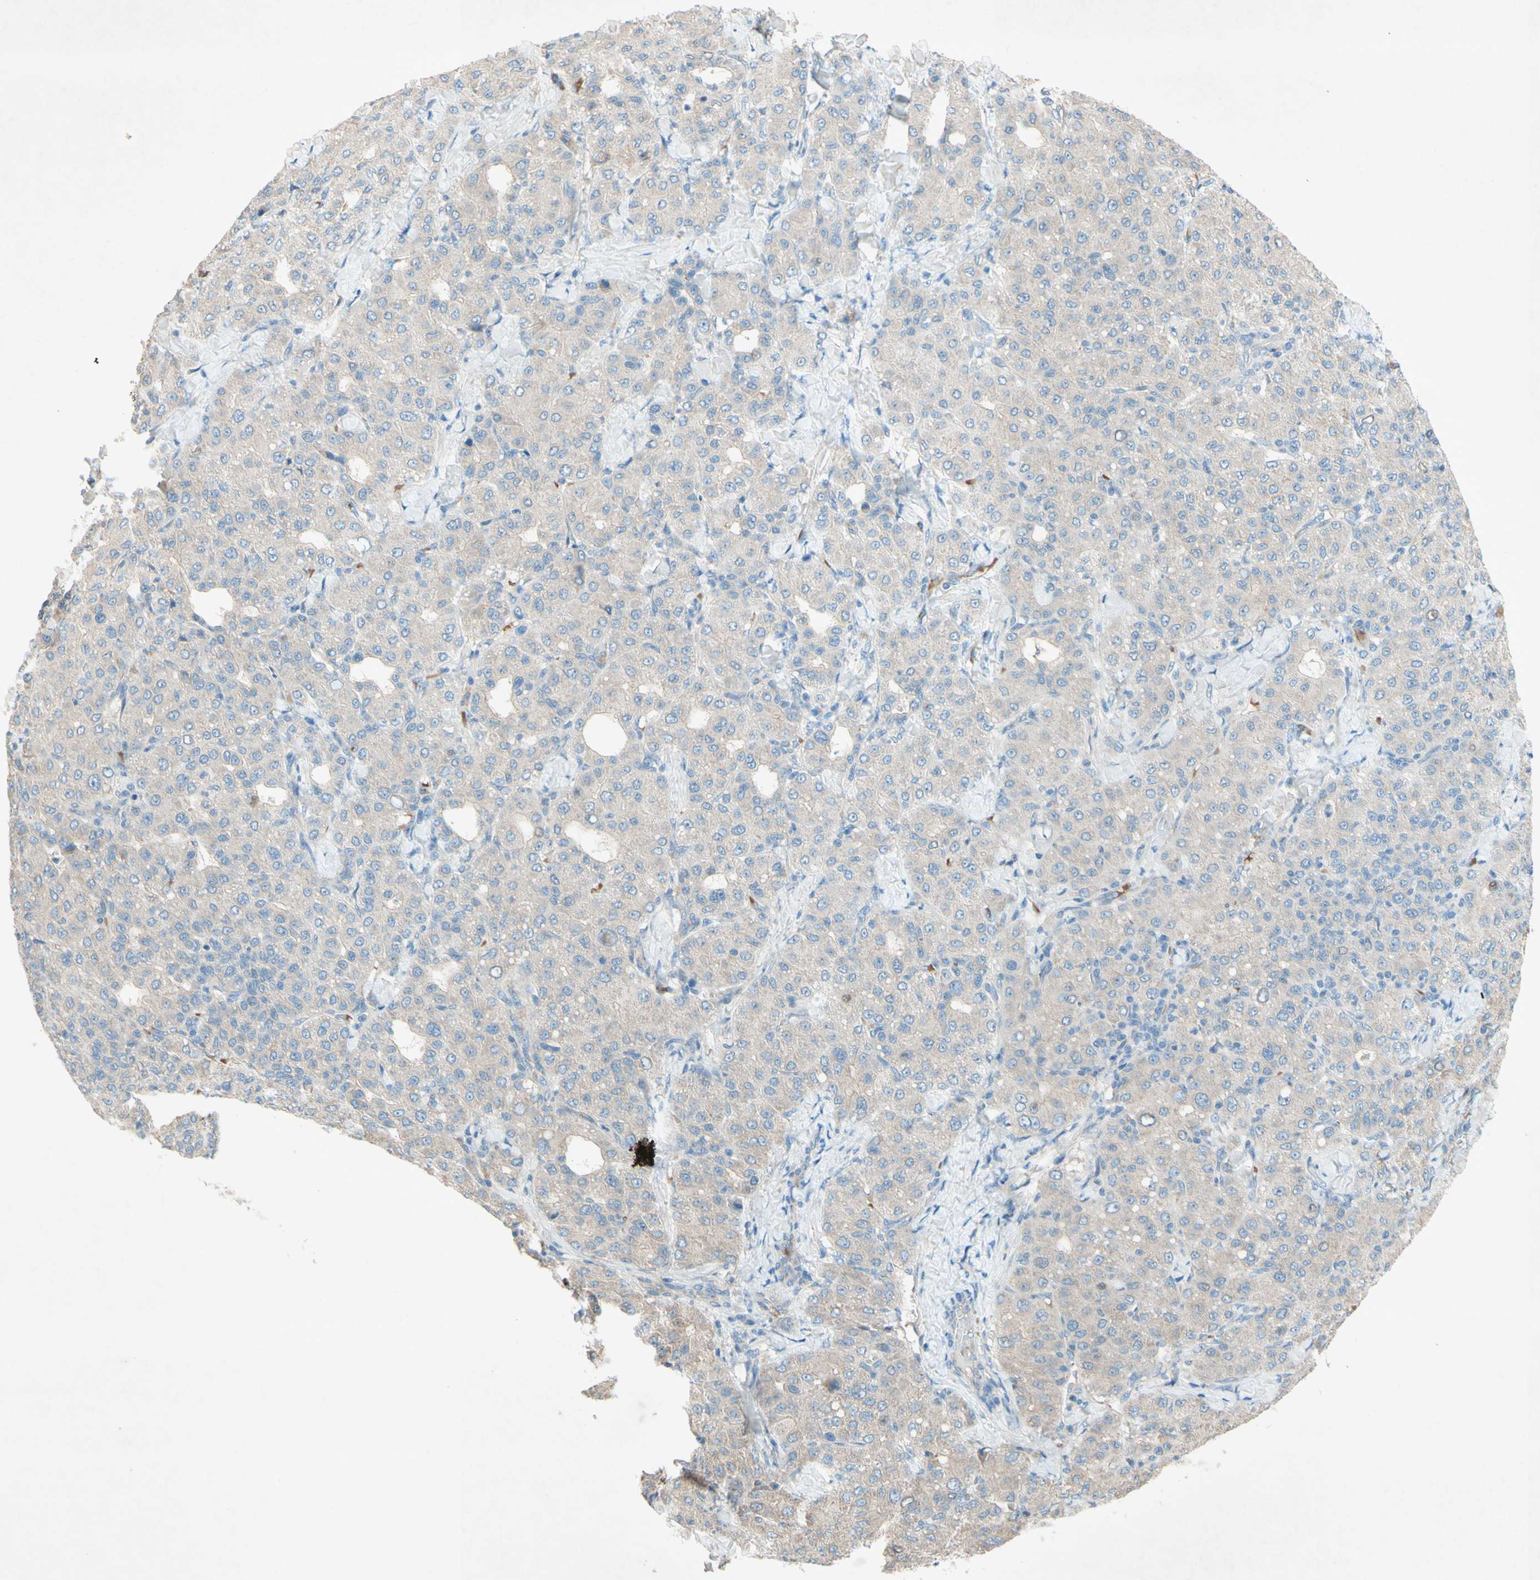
{"staining": {"intensity": "negative", "quantity": "none", "location": "none"}, "tissue": "liver cancer", "cell_type": "Tumor cells", "image_type": "cancer", "snomed": [{"axis": "morphology", "description": "Carcinoma, Hepatocellular, NOS"}, {"axis": "topography", "description": "Liver"}], "caption": "The photomicrograph shows no significant expression in tumor cells of liver cancer. (Brightfield microscopy of DAB (3,3'-diaminobenzidine) IHC at high magnification).", "gene": "IL2", "patient": {"sex": "male", "age": 65}}